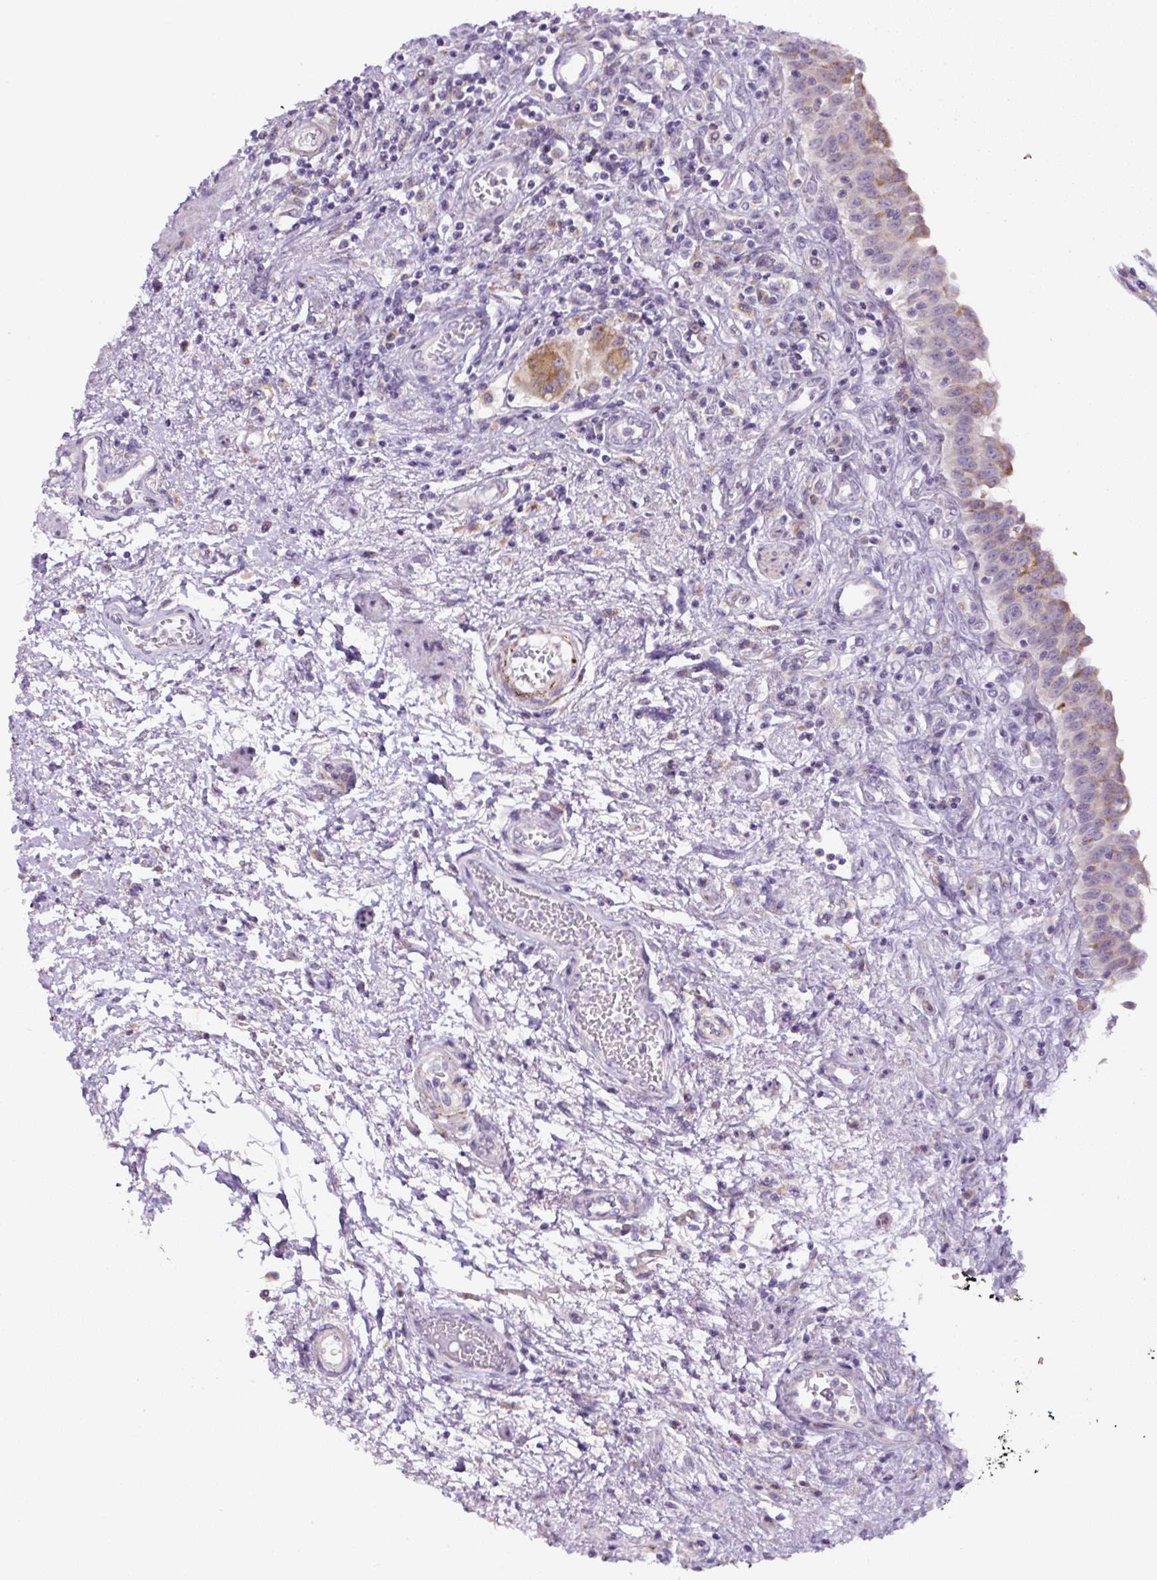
{"staining": {"intensity": "weak", "quantity": "<25%", "location": "cytoplasmic/membranous"}, "tissue": "urinary bladder", "cell_type": "Urothelial cells", "image_type": "normal", "snomed": [{"axis": "morphology", "description": "Normal tissue, NOS"}, {"axis": "topography", "description": "Urinary bladder"}], "caption": "There is no significant staining in urothelial cells of urinary bladder. The staining was performed using DAB to visualize the protein expression in brown, while the nuclei were stained in blue with hematoxylin (Magnification: 20x).", "gene": "HPS4", "patient": {"sex": "male", "age": 71}}